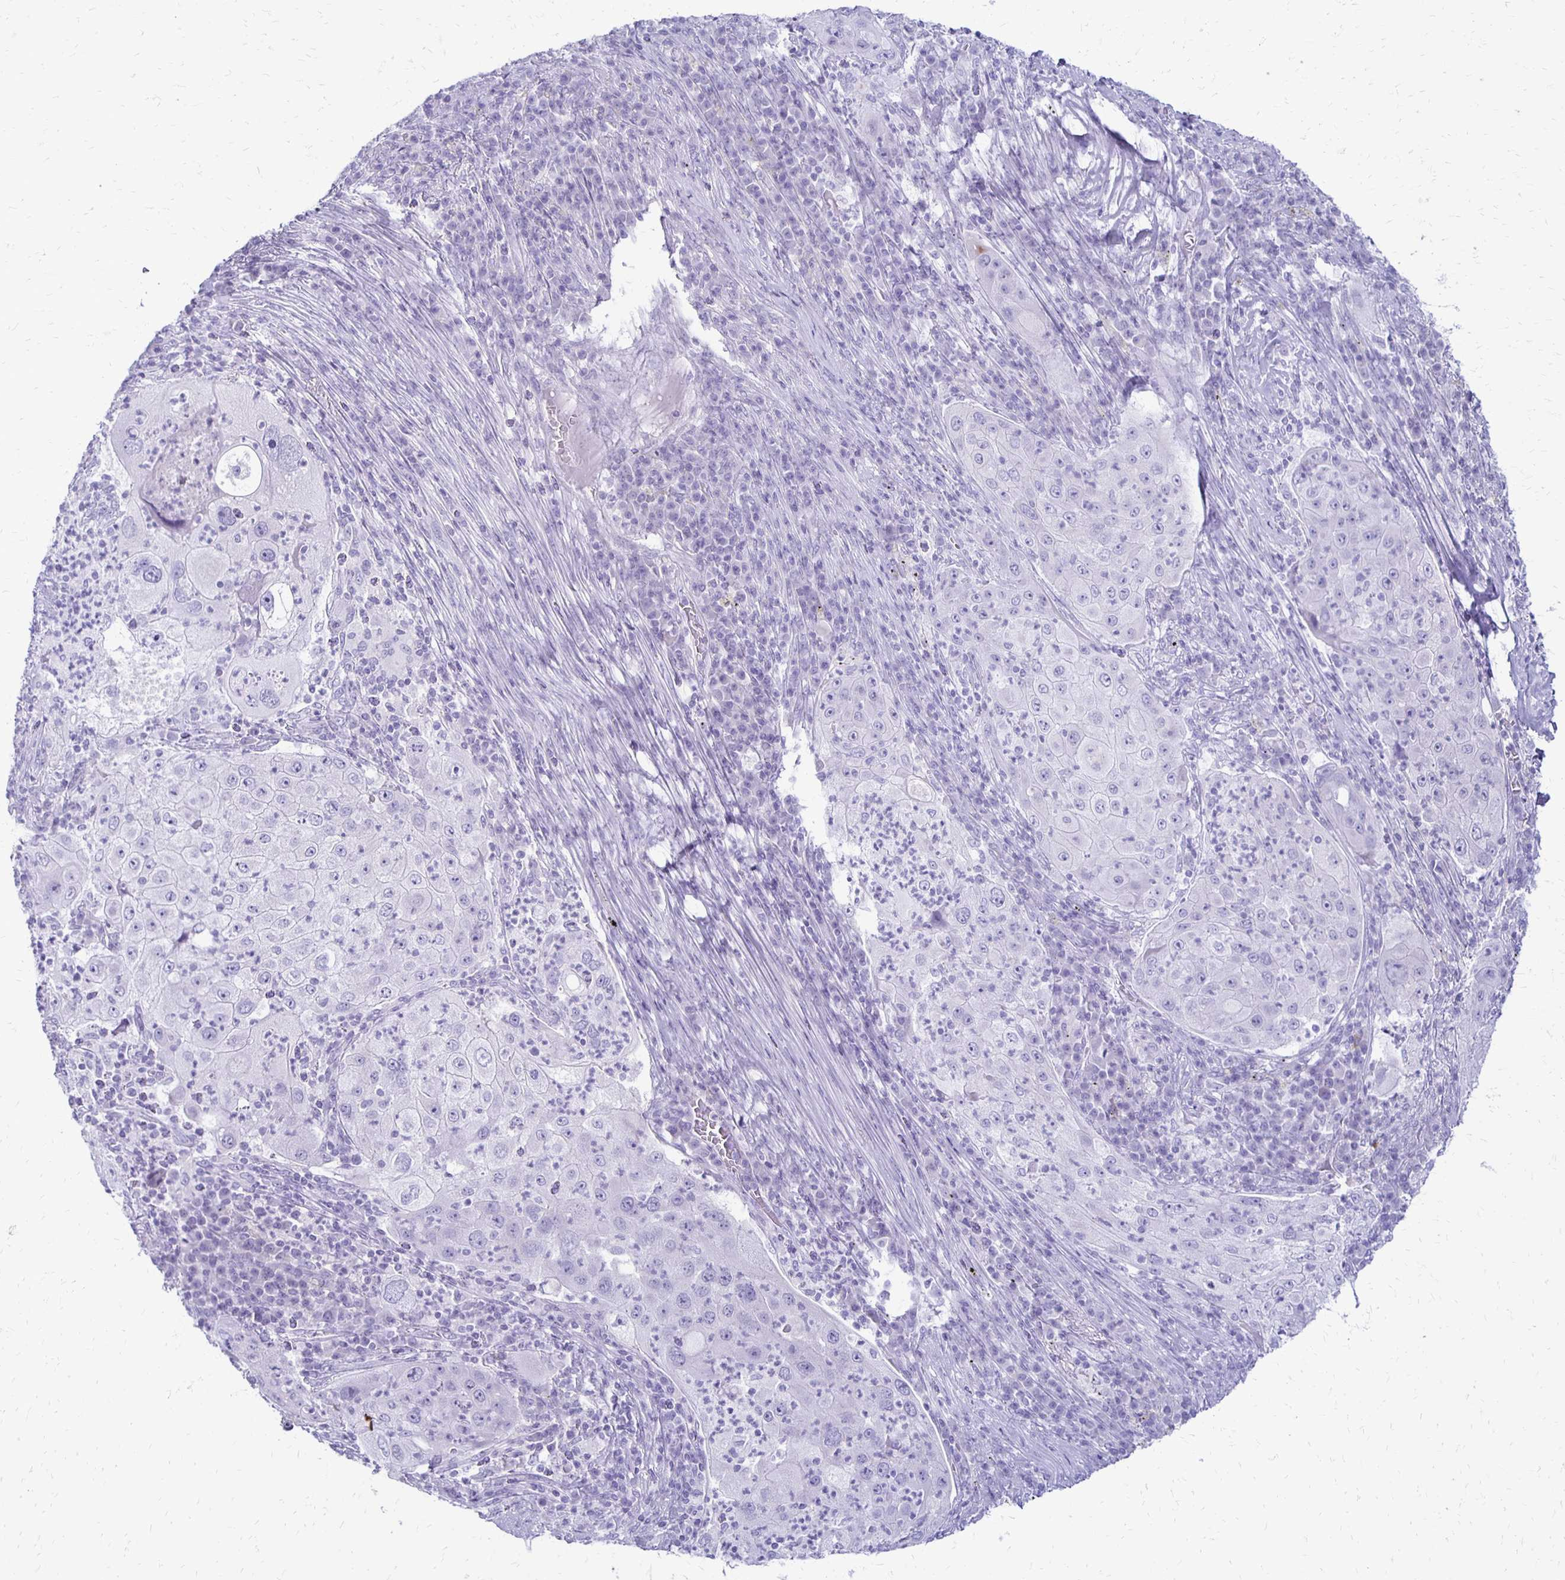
{"staining": {"intensity": "negative", "quantity": "none", "location": "none"}, "tissue": "lung cancer", "cell_type": "Tumor cells", "image_type": "cancer", "snomed": [{"axis": "morphology", "description": "Squamous cell carcinoma, NOS"}, {"axis": "topography", "description": "Lung"}], "caption": "DAB immunohistochemical staining of lung cancer shows no significant staining in tumor cells. The staining was performed using DAB (3,3'-diaminobenzidine) to visualize the protein expression in brown, while the nuclei were stained in blue with hematoxylin (Magnification: 20x).", "gene": "RYR1", "patient": {"sex": "female", "age": 59}}